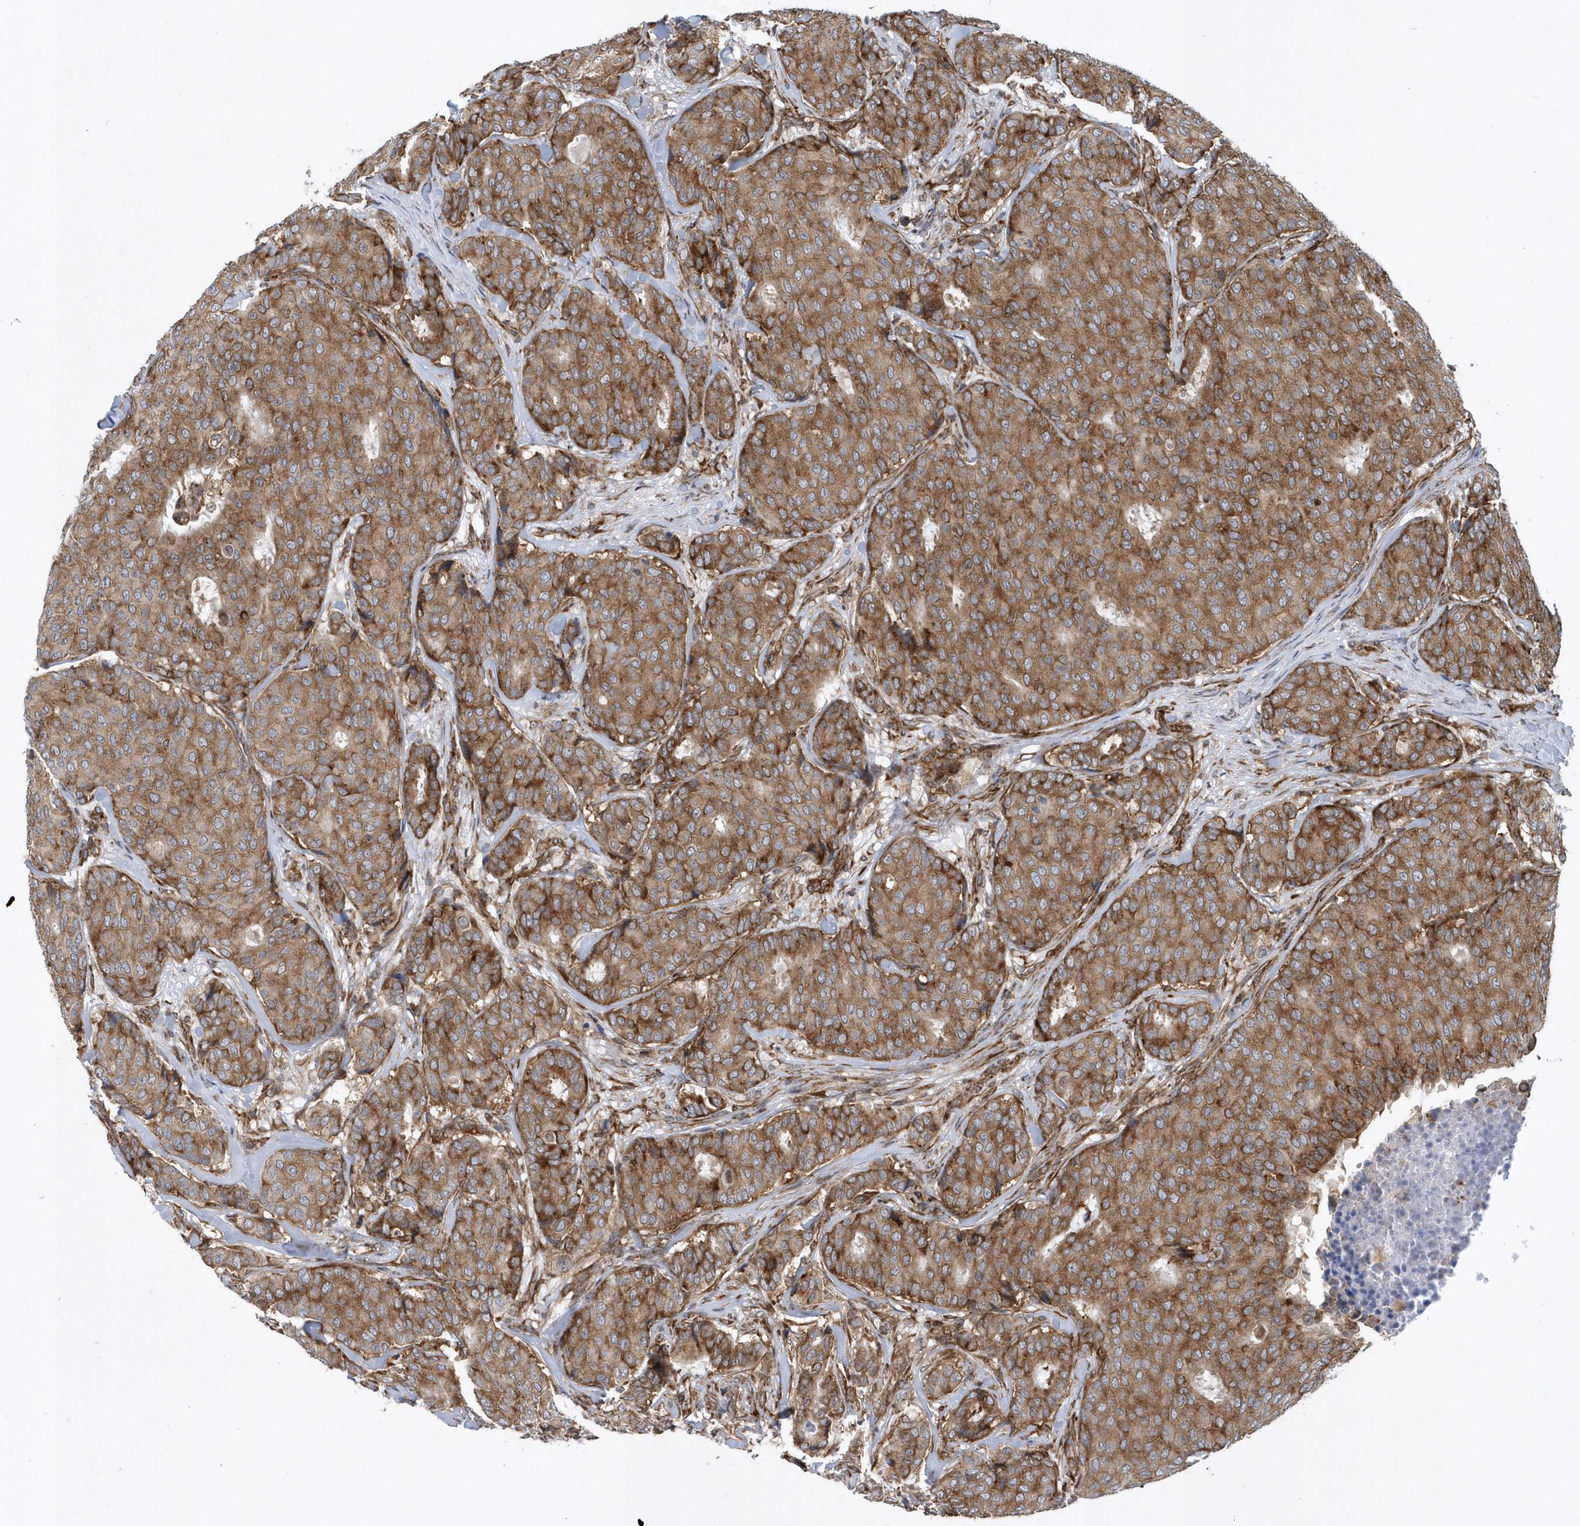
{"staining": {"intensity": "moderate", "quantity": ">75%", "location": "cytoplasmic/membranous"}, "tissue": "breast cancer", "cell_type": "Tumor cells", "image_type": "cancer", "snomed": [{"axis": "morphology", "description": "Duct carcinoma"}, {"axis": "topography", "description": "Breast"}], "caption": "DAB immunohistochemical staining of human breast infiltrating ductal carcinoma reveals moderate cytoplasmic/membranous protein positivity in approximately >75% of tumor cells. (Brightfield microscopy of DAB IHC at high magnification).", "gene": "PHF1", "patient": {"sex": "female", "age": 75}}